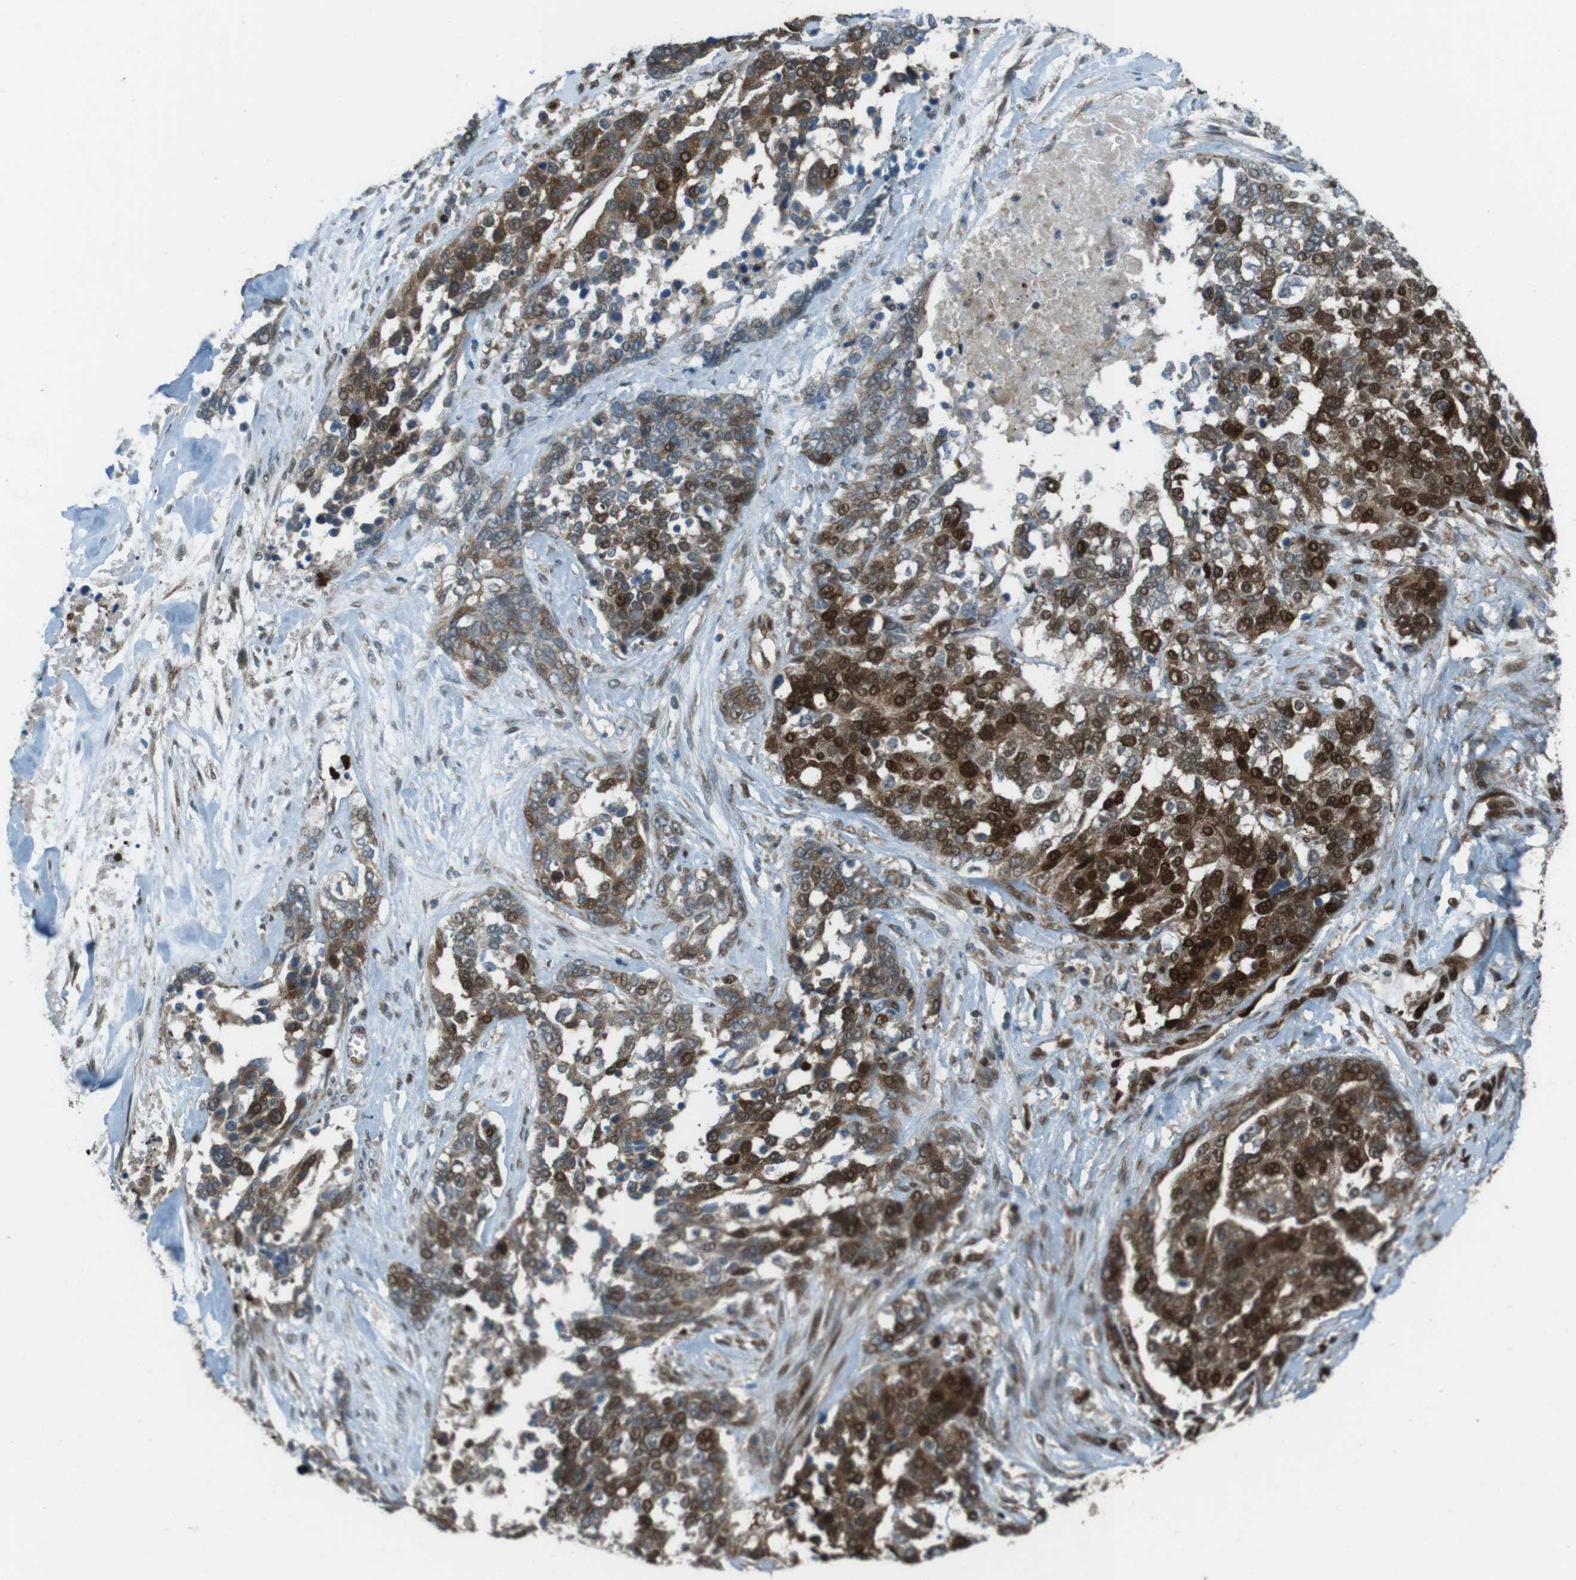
{"staining": {"intensity": "strong", "quantity": "25%-75%", "location": "cytoplasmic/membranous,nuclear"}, "tissue": "ovarian cancer", "cell_type": "Tumor cells", "image_type": "cancer", "snomed": [{"axis": "morphology", "description": "Cystadenocarcinoma, serous, NOS"}, {"axis": "topography", "description": "Ovary"}], "caption": "Protein staining by IHC demonstrates strong cytoplasmic/membranous and nuclear expression in about 25%-75% of tumor cells in ovarian cancer. The staining was performed using DAB (3,3'-diaminobenzidine) to visualize the protein expression in brown, while the nuclei were stained in blue with hematoxylin (Magnification: 20x).", "gene": "ZNF330", "patient": {"sex": "female", "age": 44}}